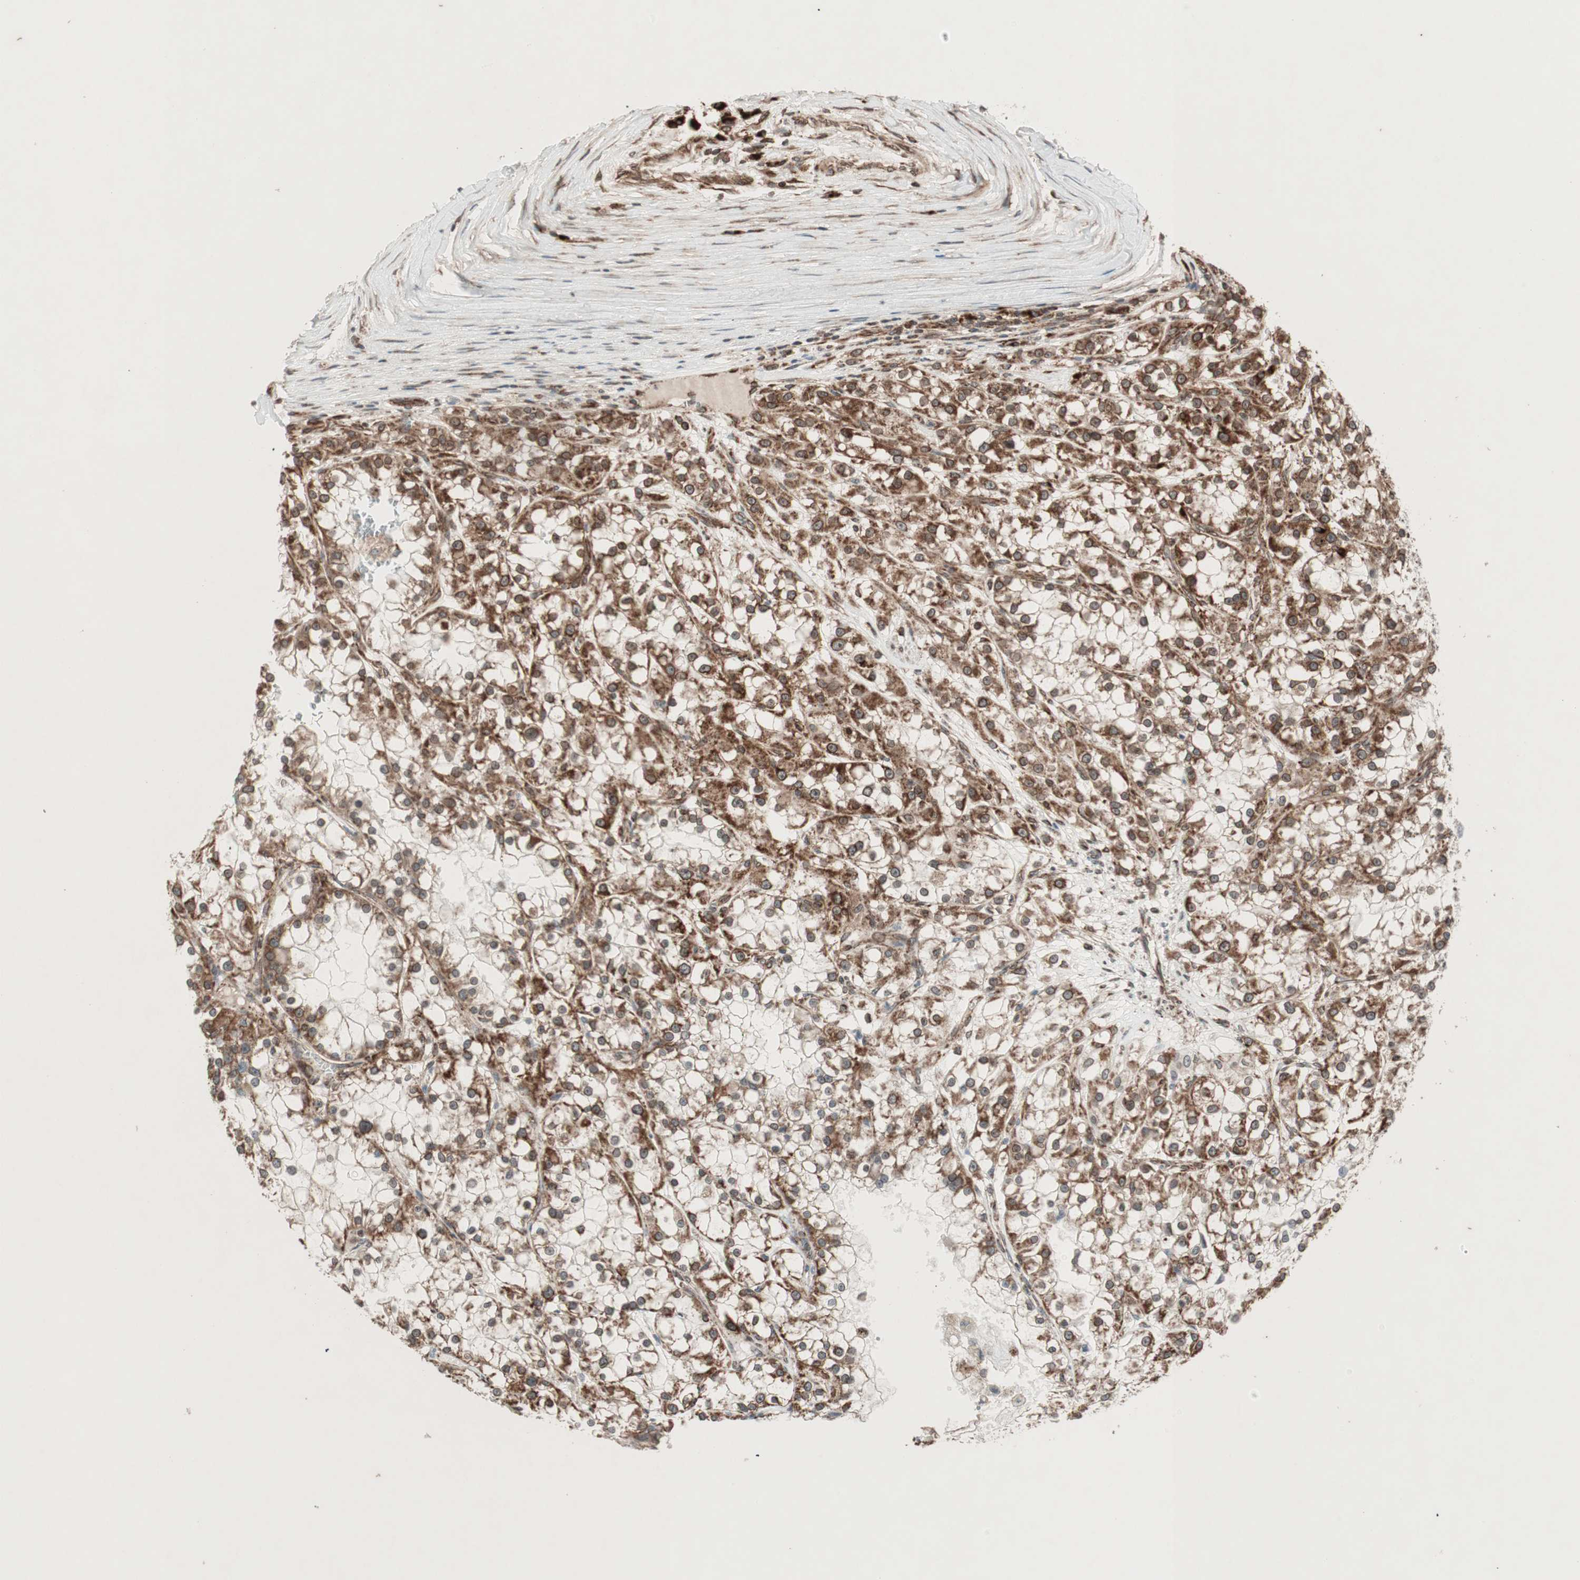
{"staining": {"intensity": "strong", "quantity": ">75%", "location": "cytoplasmic/membranous,nuclear"}, "tissue": "renal cancer", "cell_type": "Tumor cells", "image_type": "cancer", "snomed": [{"axis": "morphology", "description": "Adenocarcinoma, NOS"}, {"axis": "topography", "description": "Kidney"}], "caption": "A histopathology image of renal cancer (adenocarcinoma) stained for a protein reveals strong cytoplasmic/membranous and nuclear brown staining in tumor cells. The staining was performed using DAB to visualize the protein expression in brown, while the nuclei were stained in blue with hematoxylin (Magnification: 20x).", "gene": "NUP62", "patient": {"sex": "female", "age": 52}}